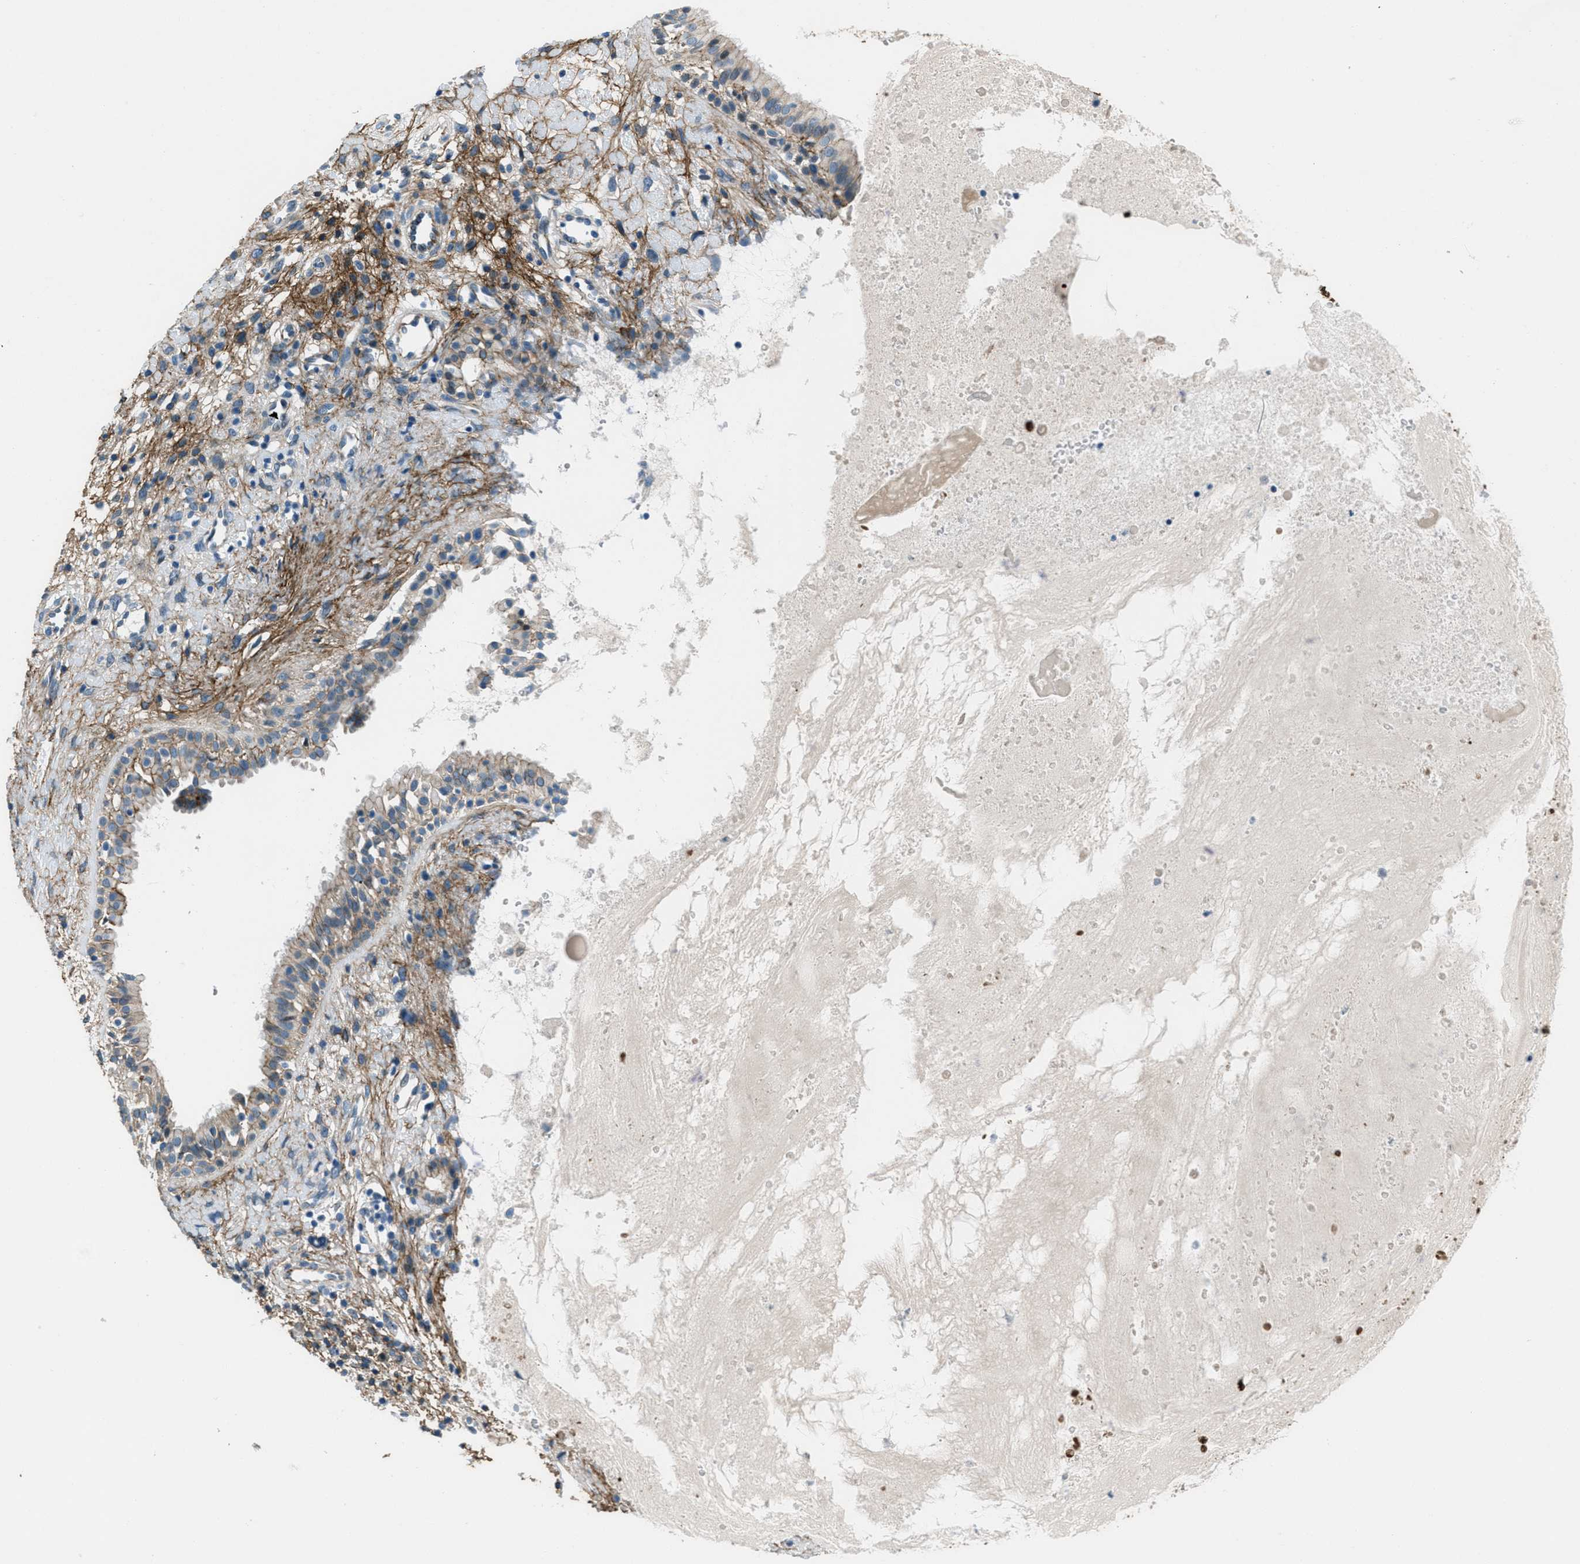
{"staining": {"intensity": "moderate", "quantity": "<25%", "location": "cytoplasmic/membranous"}, "tissue": "nasopharynx", "cell_type": "Respiratory epithelial cells", "image_type": "normal", "snomed": [{"axis": "morphology", "description": "Normal tissue, NOS"}, {"axis": "topography", "description": "Nasopharynx"}], "caption": "Immunohistochemical staining of normal nasopharynx exhibits moderate cytoplasmic/membranous protein staining in about <25% of respiratory epithelial cells.", "gene": "FBN1", "patient": {"sex": "male", "age": 22}}